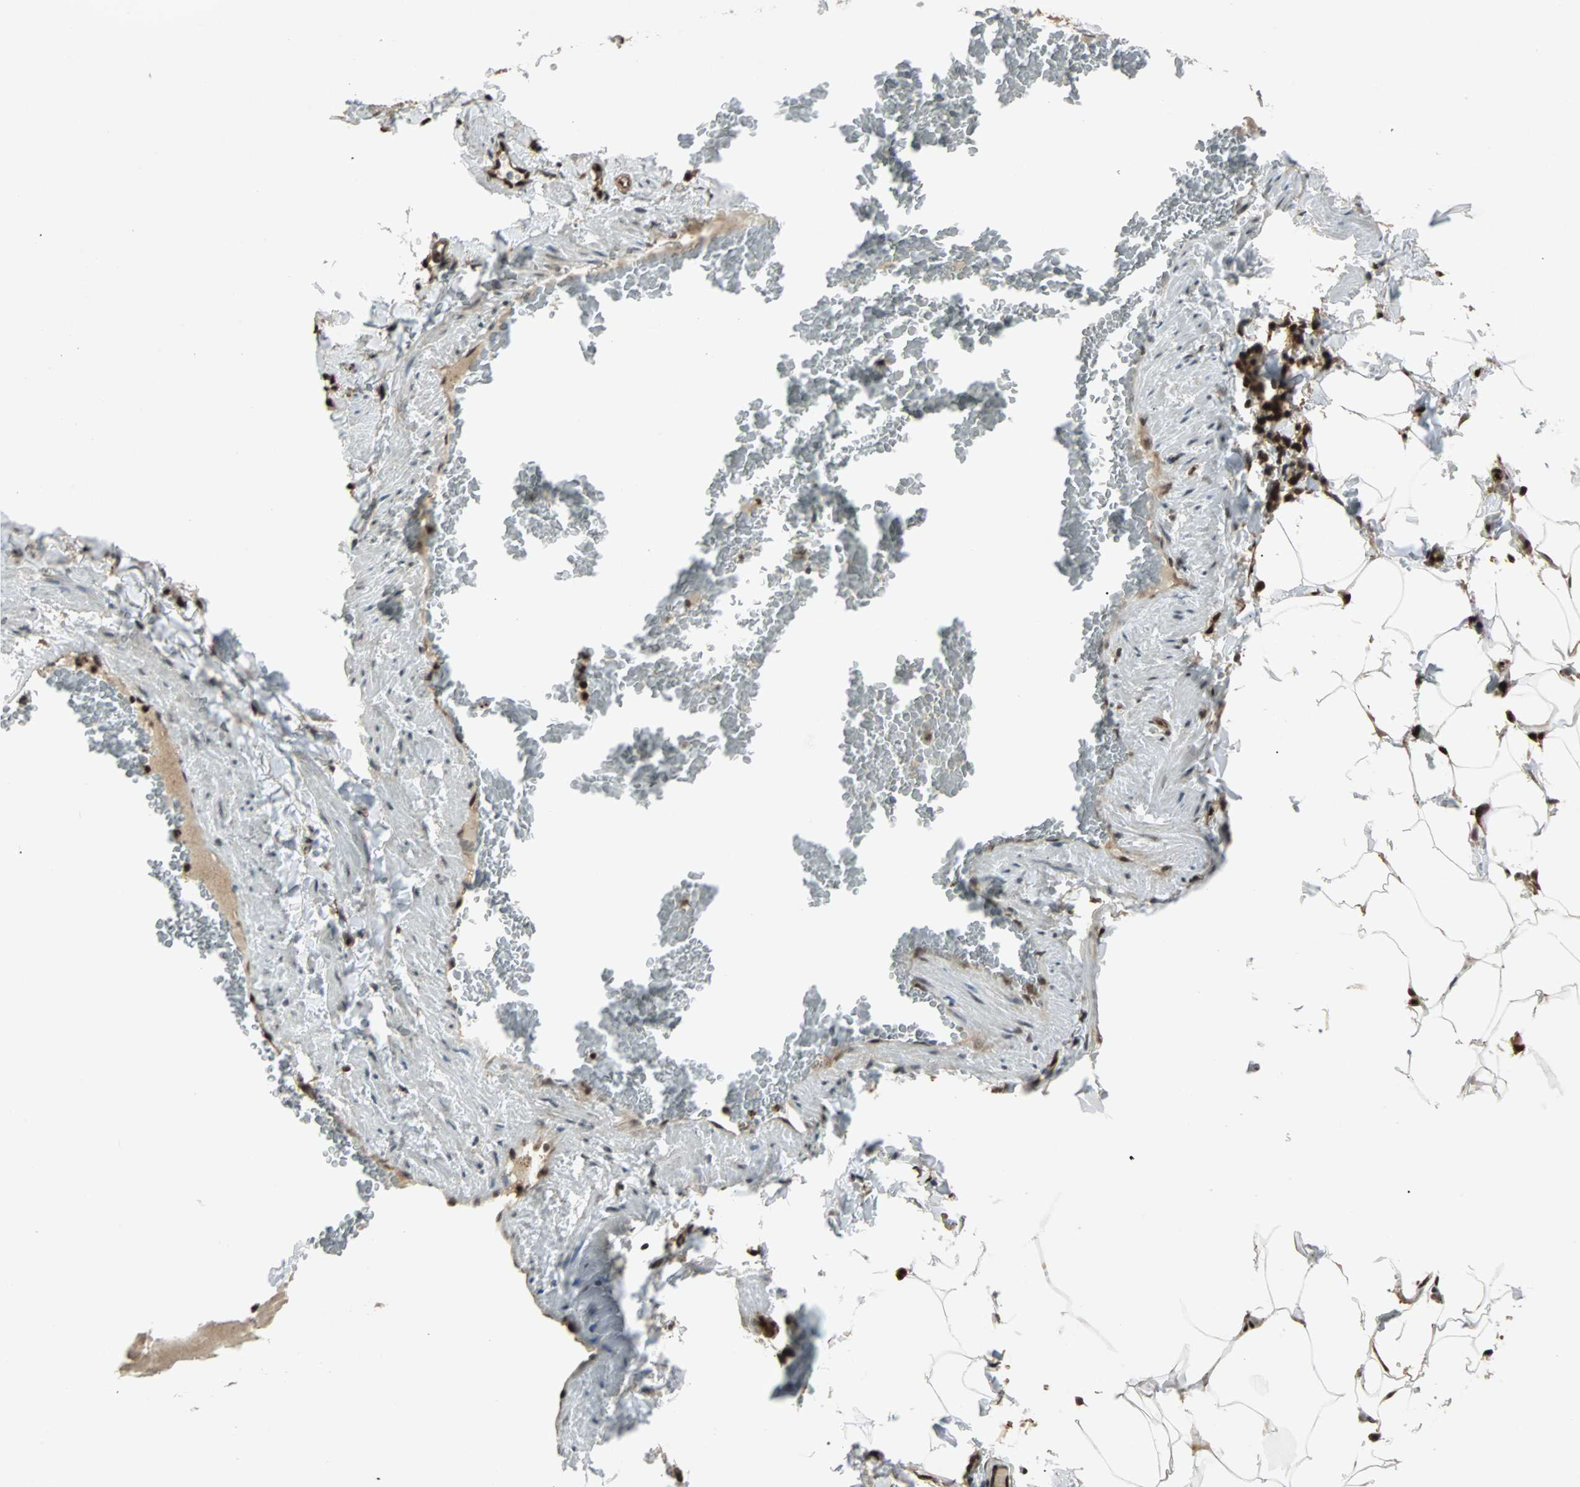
{"staining": {"intensity": "moderate", "quantity": ">75%", "location": "cytoplasmic/membranous"}, "tissue": "adipose tissue", "cell_type": "Adipocytes", "image_type": "normal", "snomed": [{"axis": "morphology", "description": "Normal tissue, NOS"}, {"axis": "topography", "description": "Vascular tissue"}], "caption": "A brown stain highlights moderate cytoplasmic/membranous expression of a protein in adipocytes of unremarkable adipose tissue.", "gene": "ACLY", "patient": {"sex": "male", "age": 41}}